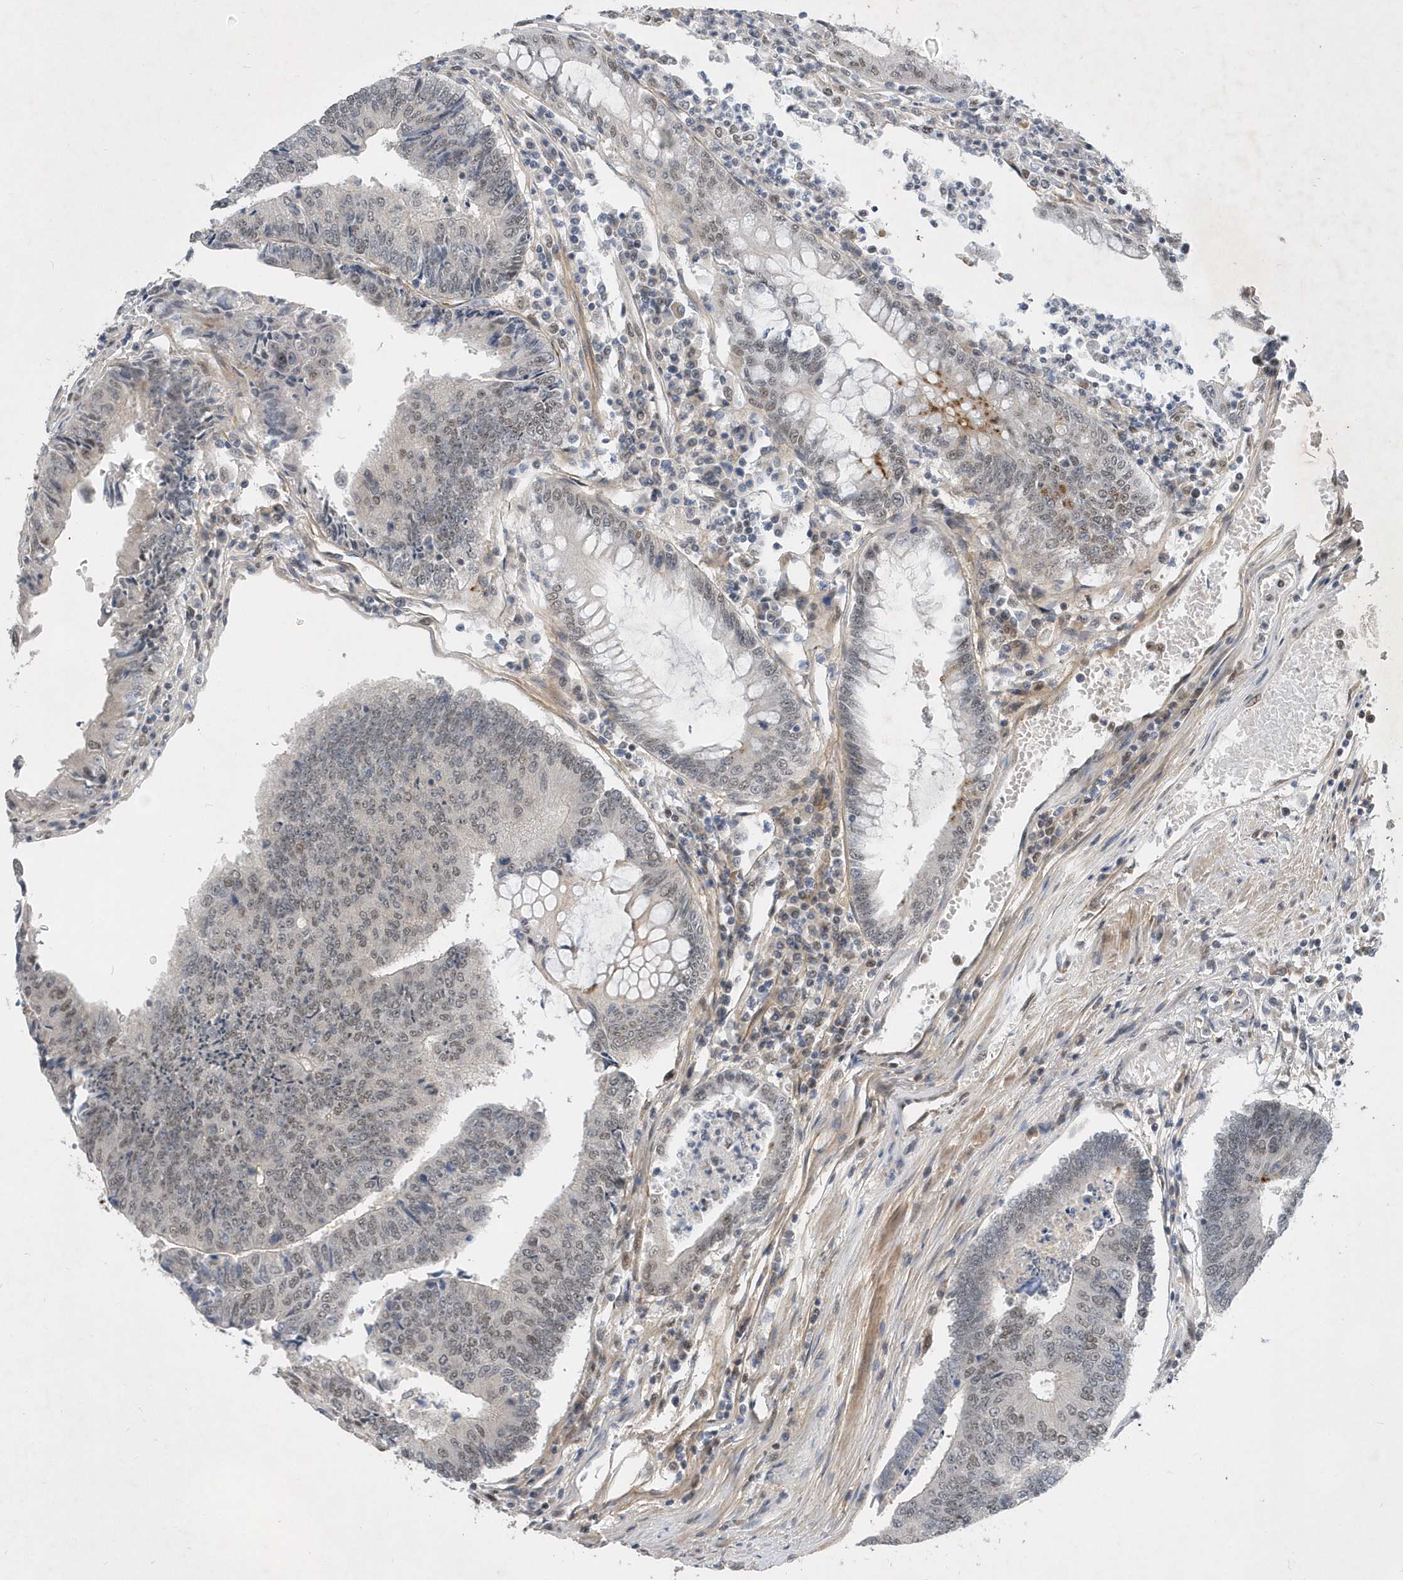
{"staining": {"intensity": "weak", "quantity": "25%-75%", "location": "nuclear"}, "tissue": "colorectal cancer", "cell_type": "Tumor cells", "image_type": "cancer", "snomed": [{"axis": "morphology", "description": "Adenocarcinoma, NOS"}, {"axis": "topography", "description": "Colon"}], "caption": "Immunohistochemical staining of colorectal cancer exhibits weak nuclear protein staining in approximately 25%-75% of tumor cells.", "gene": "FAM217A", "patient": {"sex": "female", "age": 67}}